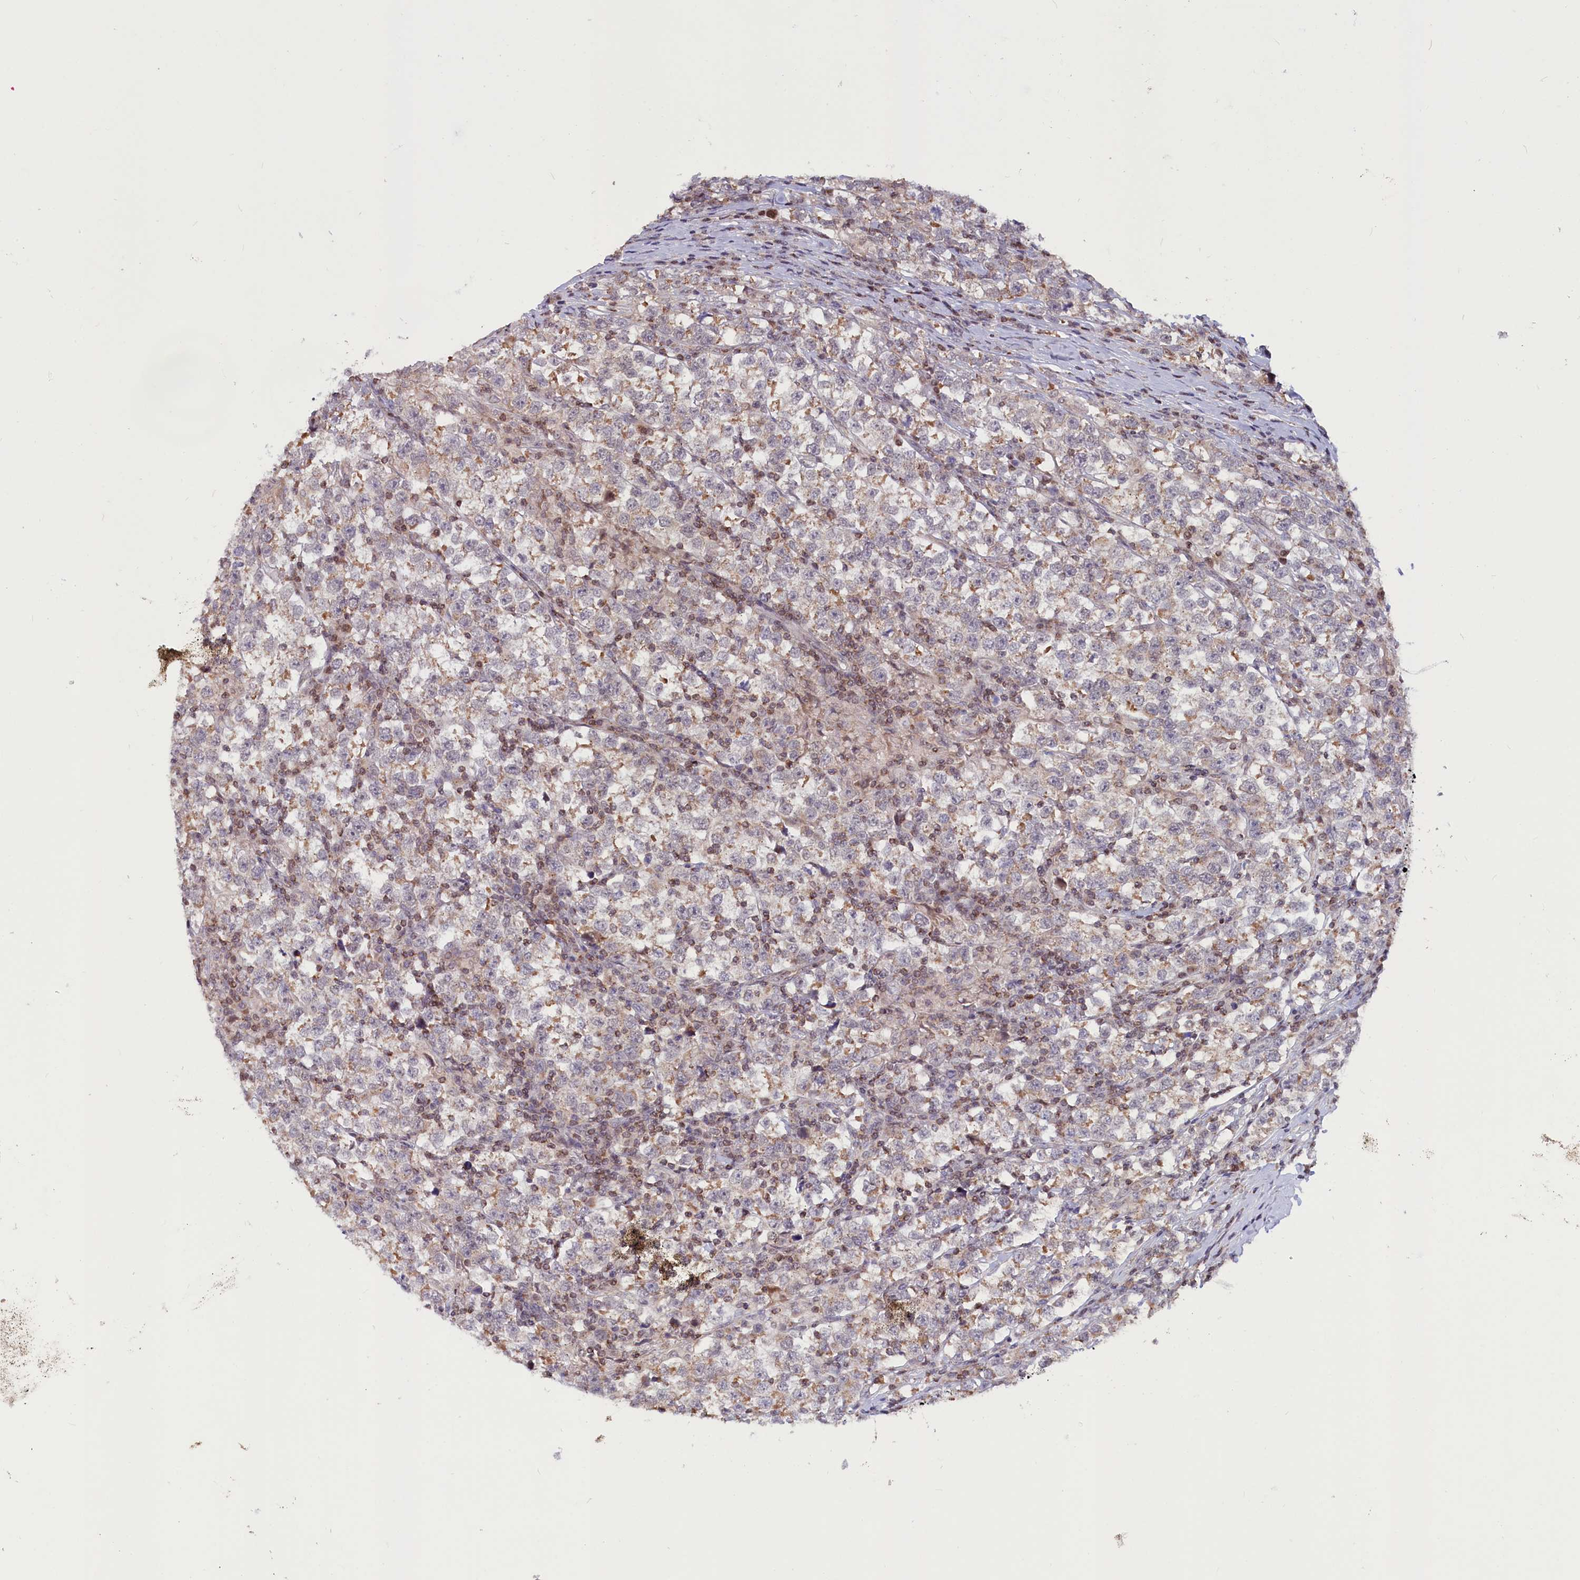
{"staining": {"intensity": "weak", "quantity": "<25%", "location": "cytoplasmic/membranous"}, "tissue": "testis cancer", "cell_type": "Tumor cells", "image_type": "cancer", "snomed": [{"axis": "morphology", "description": "Normal tissue, NOS"}, {"axis": "morphology", "description": "Seminoma, NOS"}, {"axis": "topography", "description": "Testis"}], "caption": "Immunohistochemistry (IHC) image of human testis cancer stained for a protein (brown), which exhibits no staining in tumor cells.", "gene": "PHC3", "patient": {"sex": "male", "age": 43}}